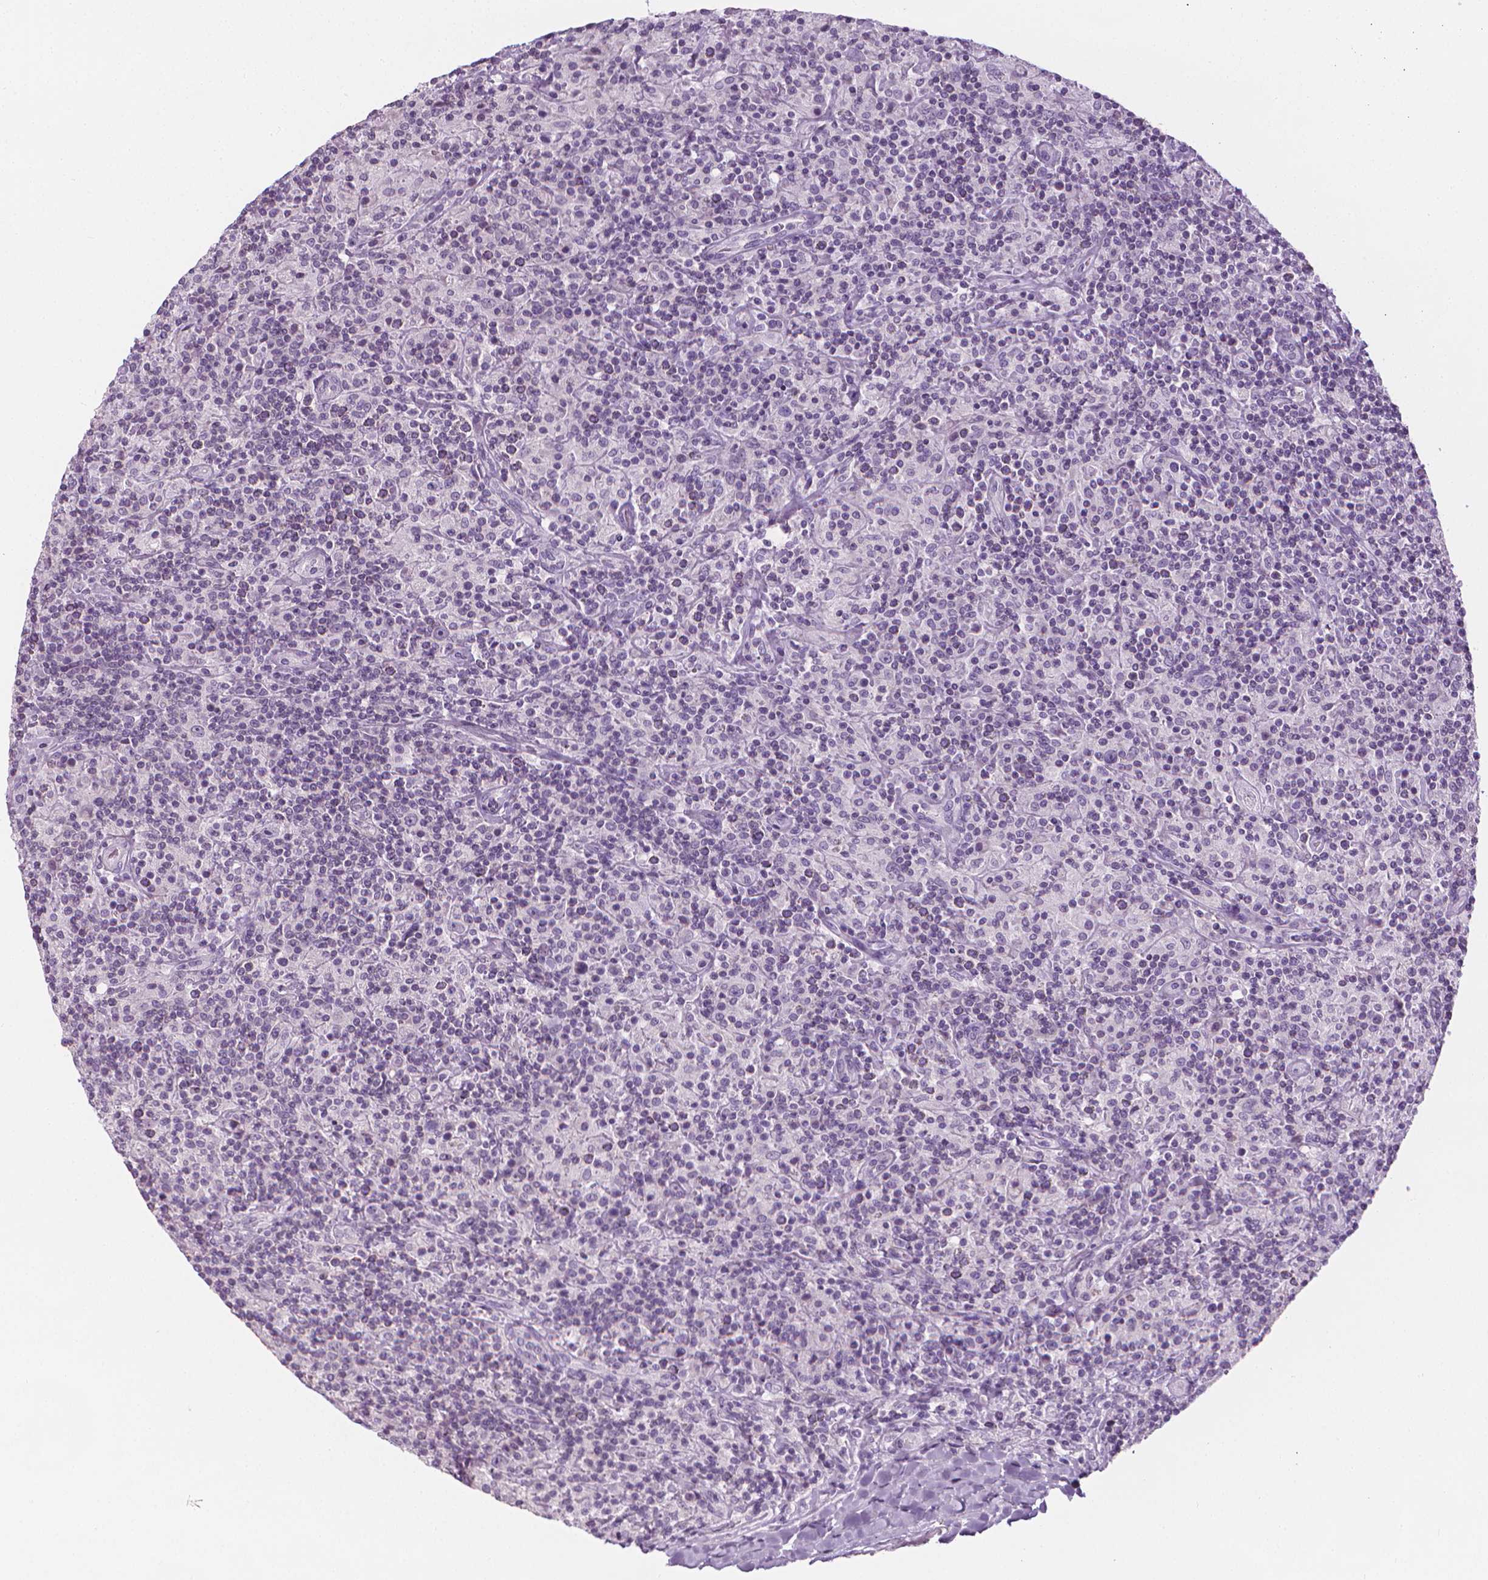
{"staining": {"intensity": "negative", "quantity": "none", "location": "none"}, "tissue": "lymphoma", "cell_type": "Tumor cells", "image_type": "cancer", "snomed": [{"axis": "morphology", "description": "Hodgkin's disease, NOS"}, {"axis": "topography", "description": "Lymph node"}], "caption": "Tumor cells are negative for brown protein staining in lymphoma.", "gene": "DCAF8L1", "patient": {"sex": "male", "age": 70}}